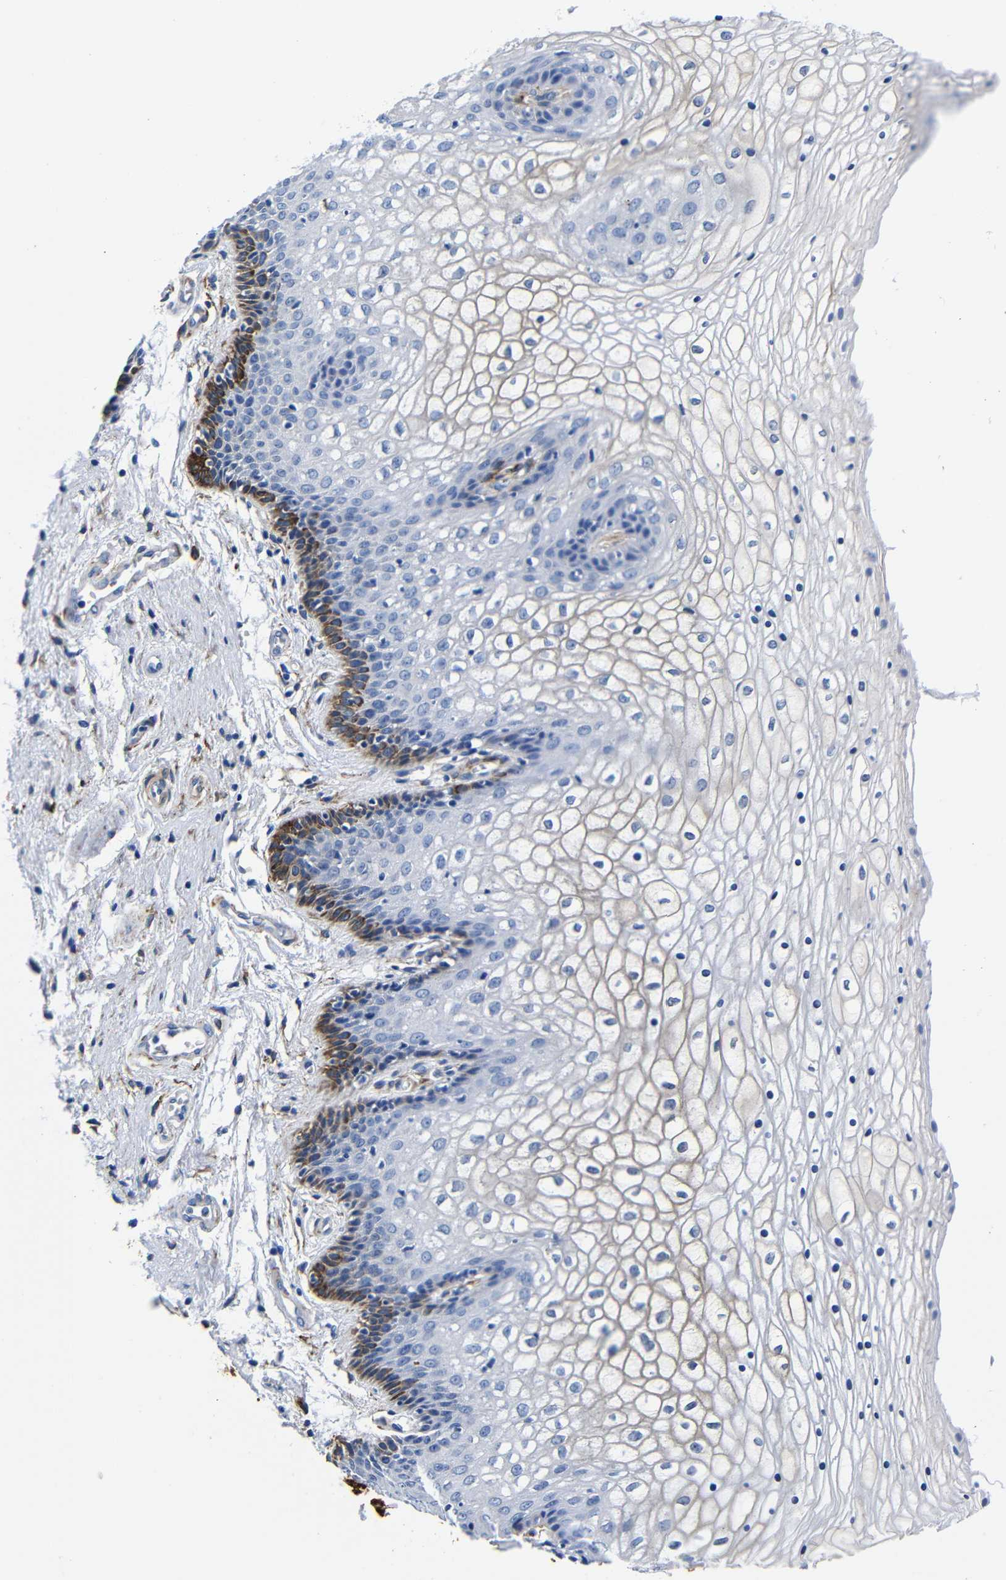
{"staining": {"intensity": "moderate", "quantity": "<25%", "location": "cytoplasmic/membranous"}, "tissue": "vagina", "cell_type": "Squamous epithelial cells", "image_type": "normal", "snomed": [{"axis": "morphology", "description": "Normal tissue, NOS"}, {"axis": "topography", "description": "Vagina"}], "caption": "Squamous epithelial cells display low levels of moderate cytoplasmic/membranous staining in approximately <25% of cells in unremarkable vagina. The protein of interest is shown in brown color, while the nuclei are stained blue.", "gene": "LRIG1", "patient": {"sex": "female", "age": 34}}